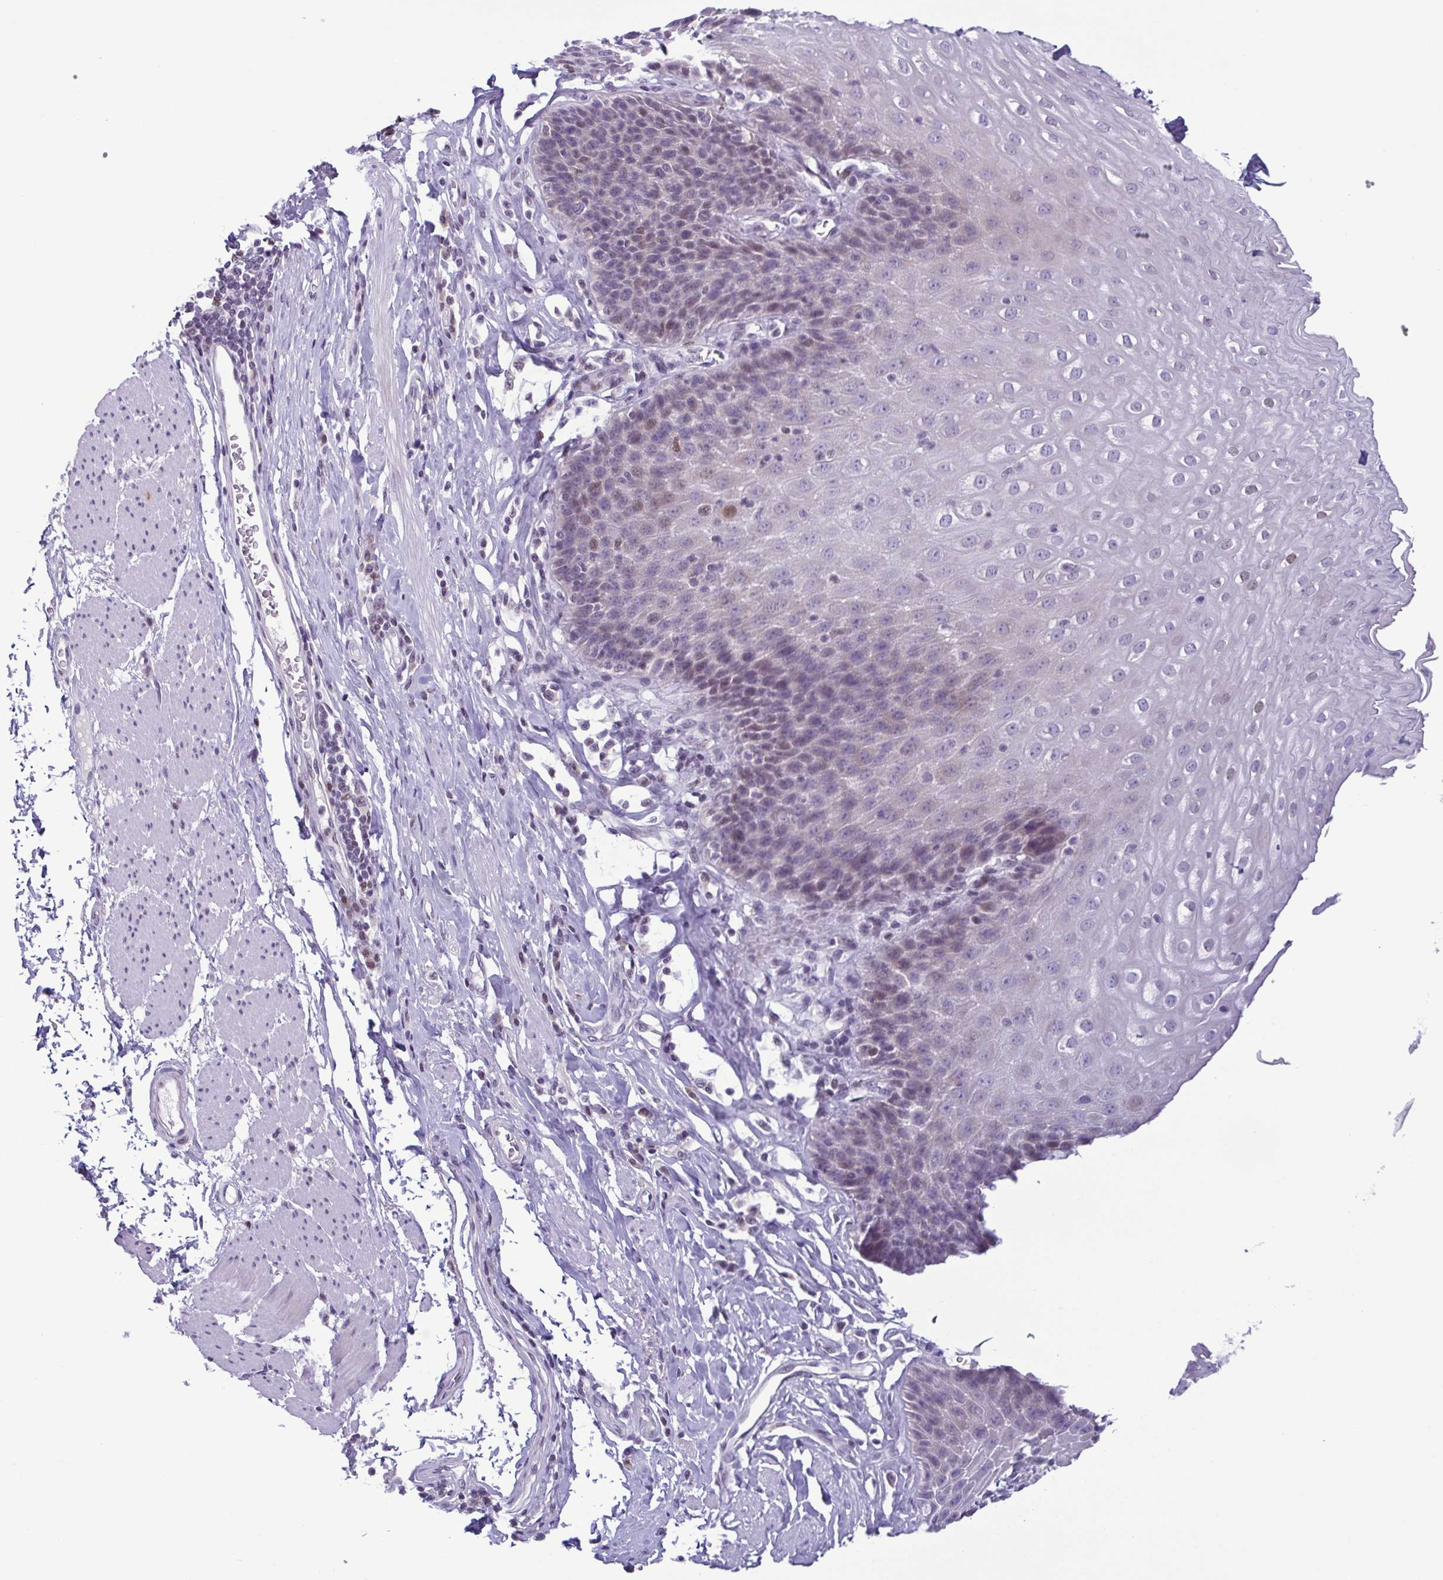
{"staining": {"intensity": "moderate", "quantity": "<25%", "location": "nuclear"}, "tissue": "esophagus", "cell_type": "Squamous epithelial cells", "image_type": "normal", "snomed": [{"axis": "morphology", "description": "Normal tissue, NOS"}, {"axis": "topography", "description": "Esophagus"}], "caption": "DAB (3,3'-diaminobenzidine) immunohistochemical staining of benign esophagus shows moderate nuclear protein staining in approximately <25% of squamous epithelial cells. (DAB (3,3'-diaminobenzidine) IHC with brightfield microscopy, high magnification).", "gene": "IRF1", "patient": {"sex": "female", "age": 61}}